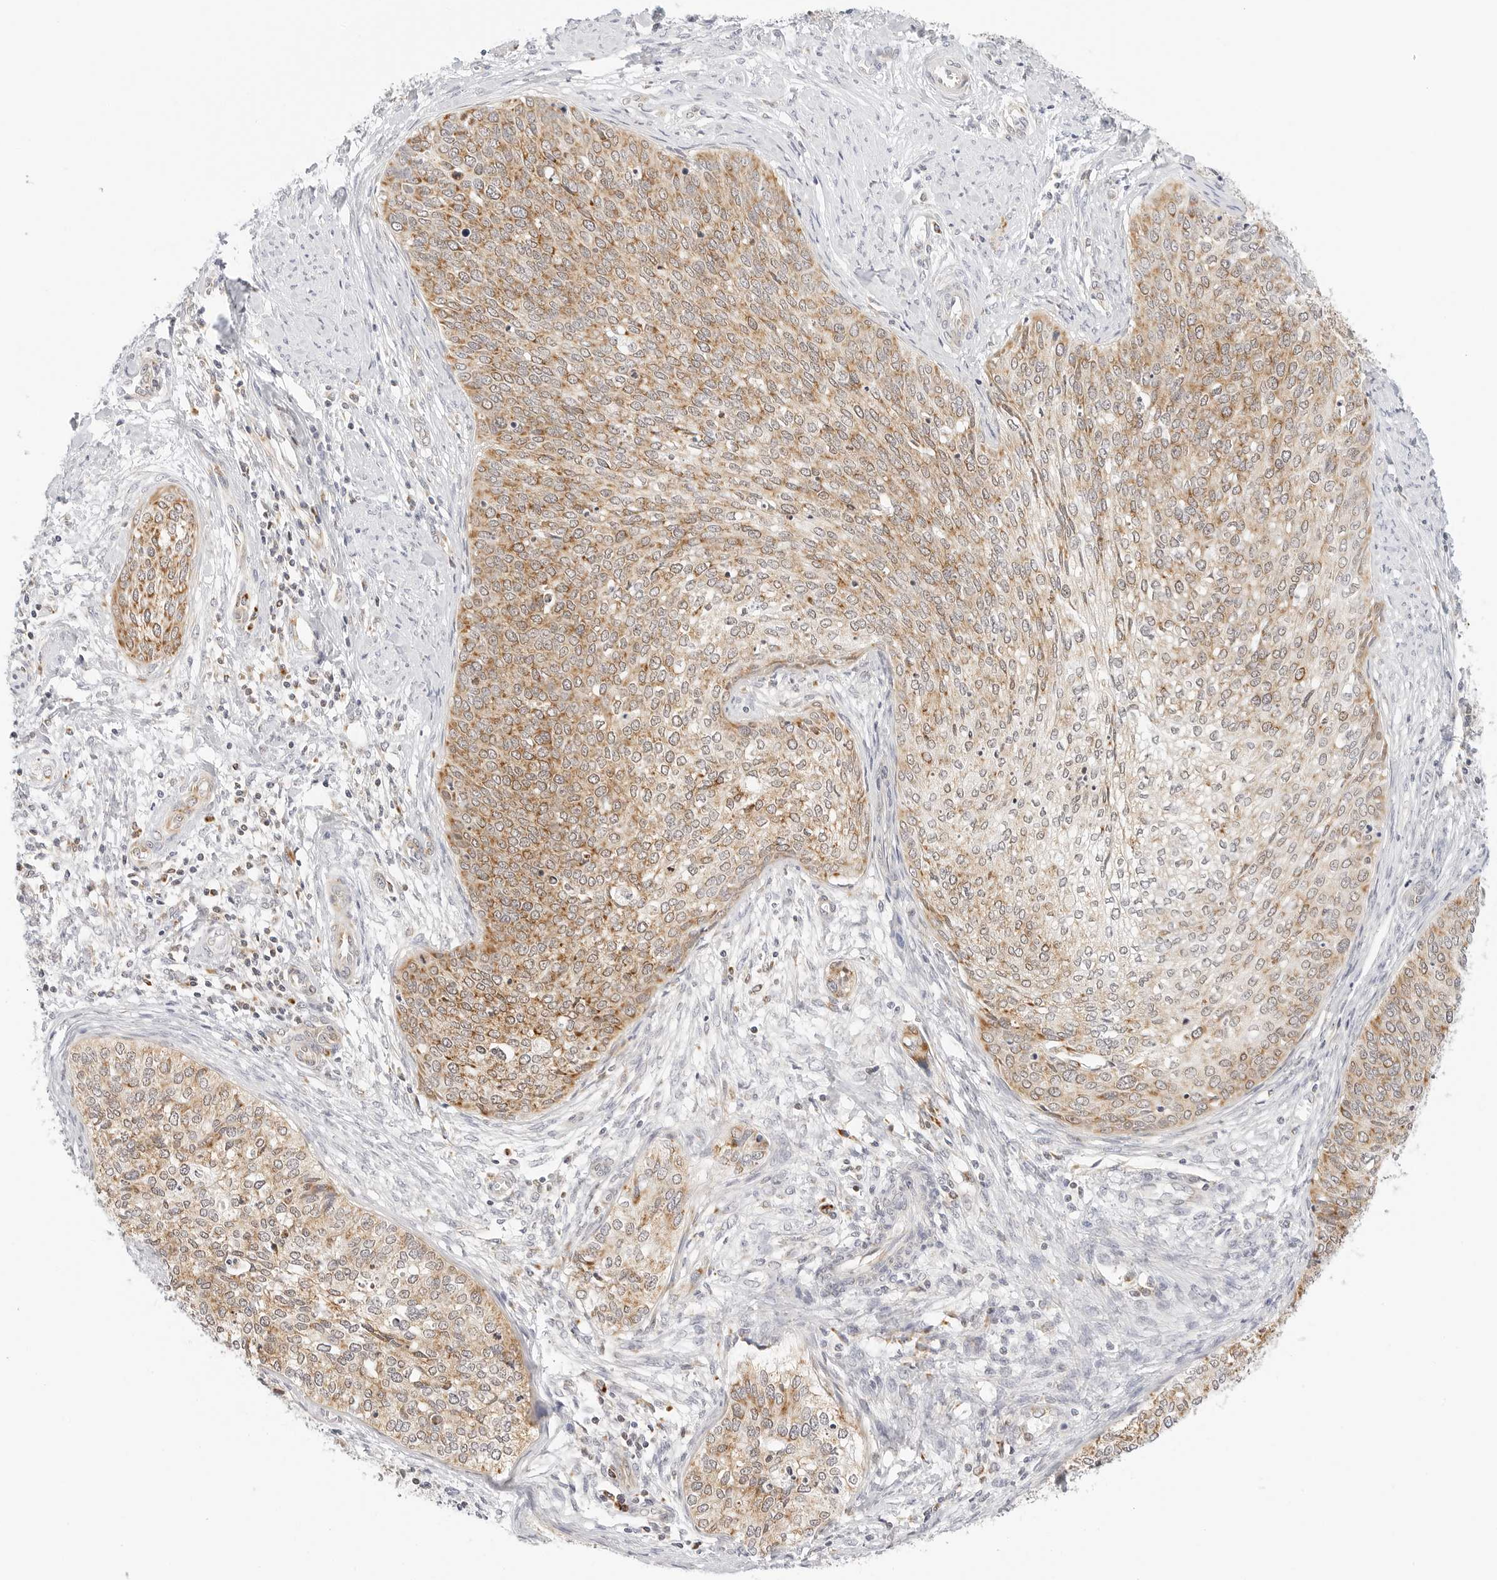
{"staining": {"intensity": "moderate", "quantity": ">75%", "location": "cytoplasmic/membranous"}, "tissue": "cervical cancer", "cell_type": "Tumor cells", "image_type": "cancer", "snomed": [{"axis": "morphology", "description": "Squamous cell carcinoma, NOS"}, {"axis": "topography", "description": "Cervix"}], "caption": "Immunohistochemical staining of human cervical cancer demonstrates medium levels of moderate cytoplasmic/membranous protein staining in about >75% of tumor cells.", "gene": "FH", "patient": {"sex": "female", "age": 37}}